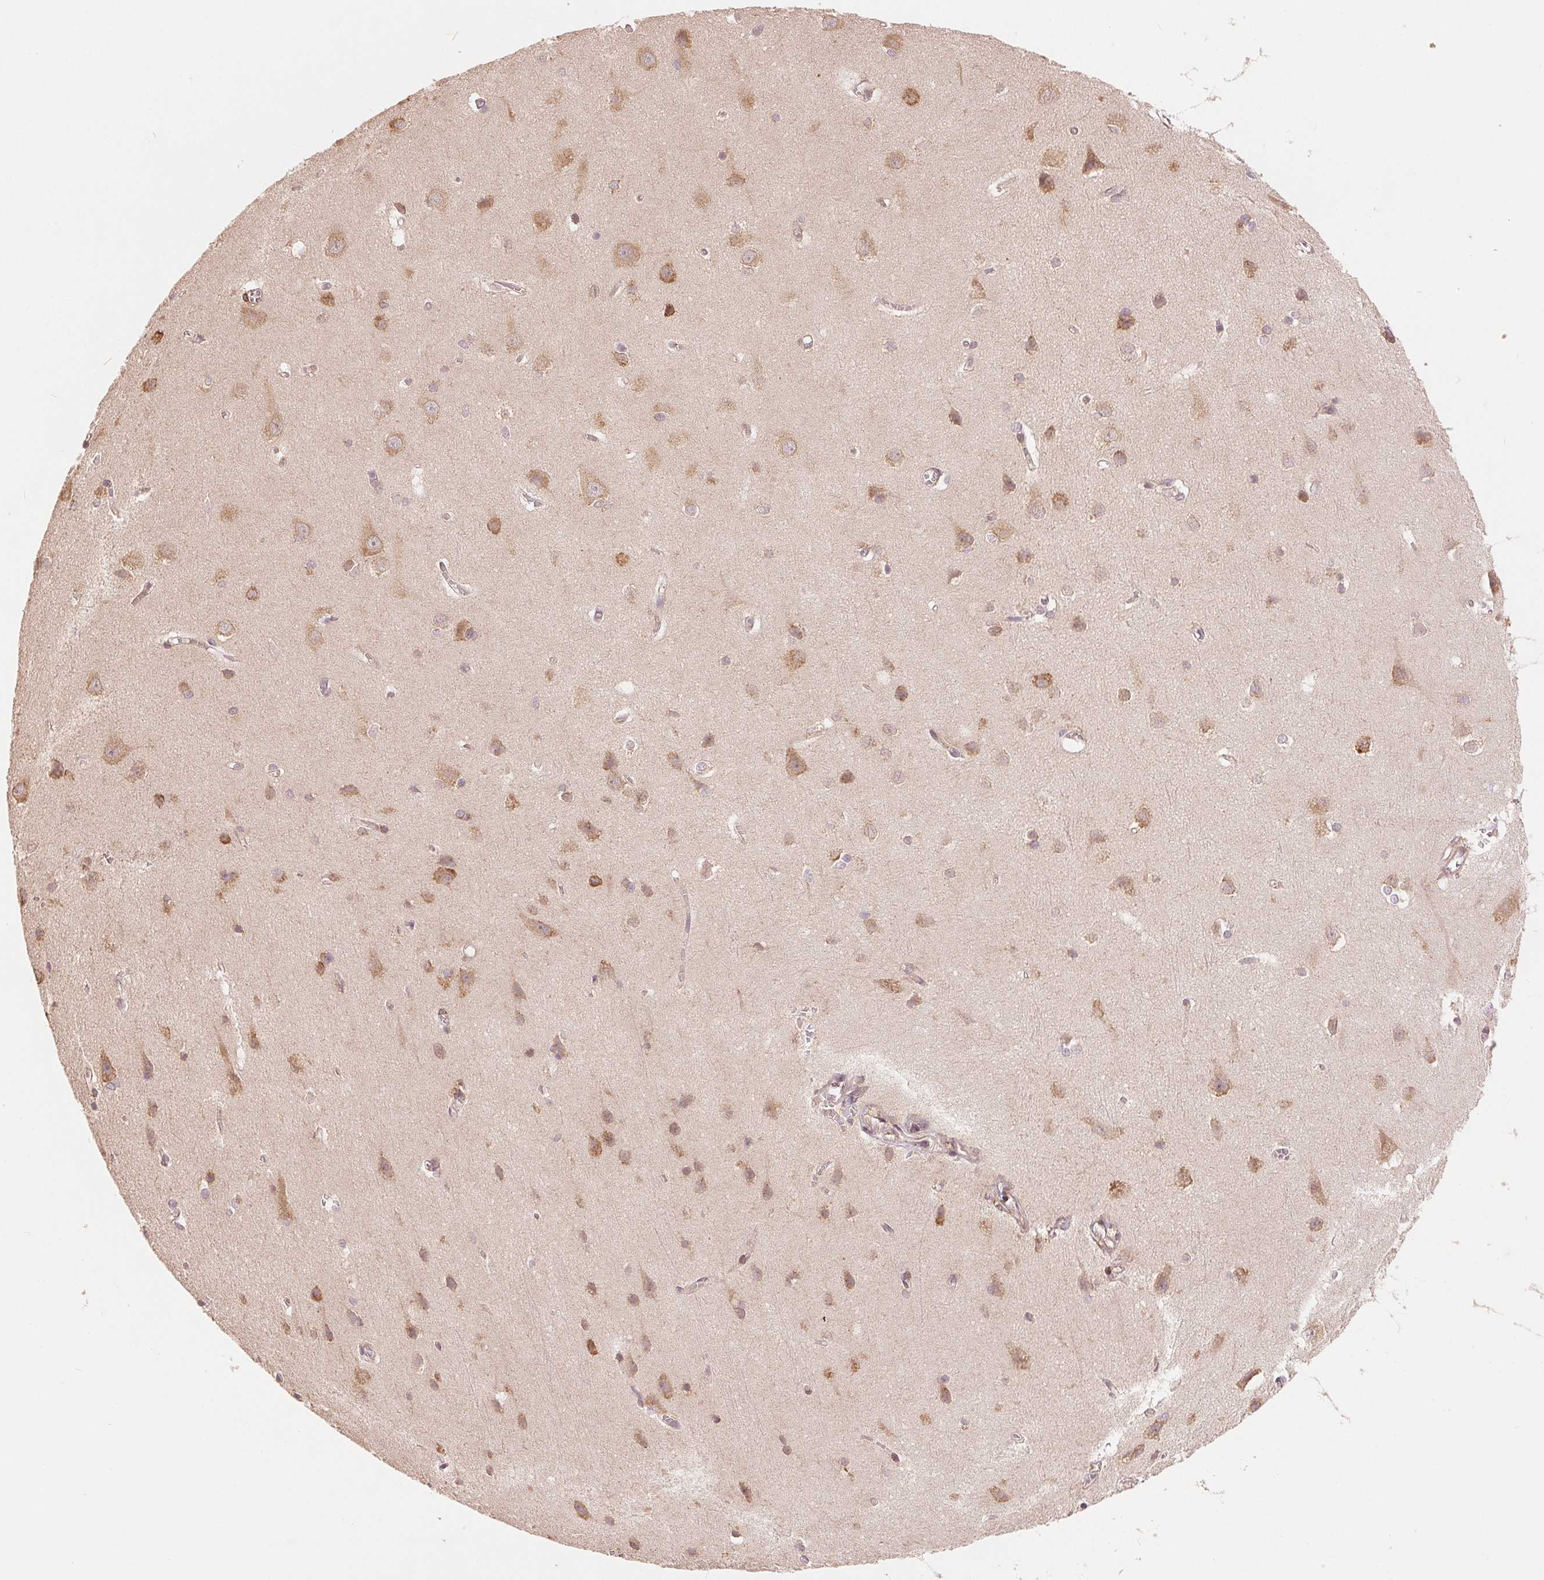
{"staining": {"intensity": "negative", "quantity": "none", "location": "none"}, "tissue": "cerebral cortex", "cell_type": "Endothelial cells", "image_type": "normal", "snomed": [{"axis": "morphology", "description": "Normal tissue, NOS"}, {"axis": "topography", "description": "Cerebral cortex"}], "caption": "Immunohistochemistry micrograph of unremarkable human cerebral cortex stained for a protein (brown), which reveals no expression in endothelial cells.", "gene": "SLC20A1", "patient": {"sex": "male", "age": 37}}